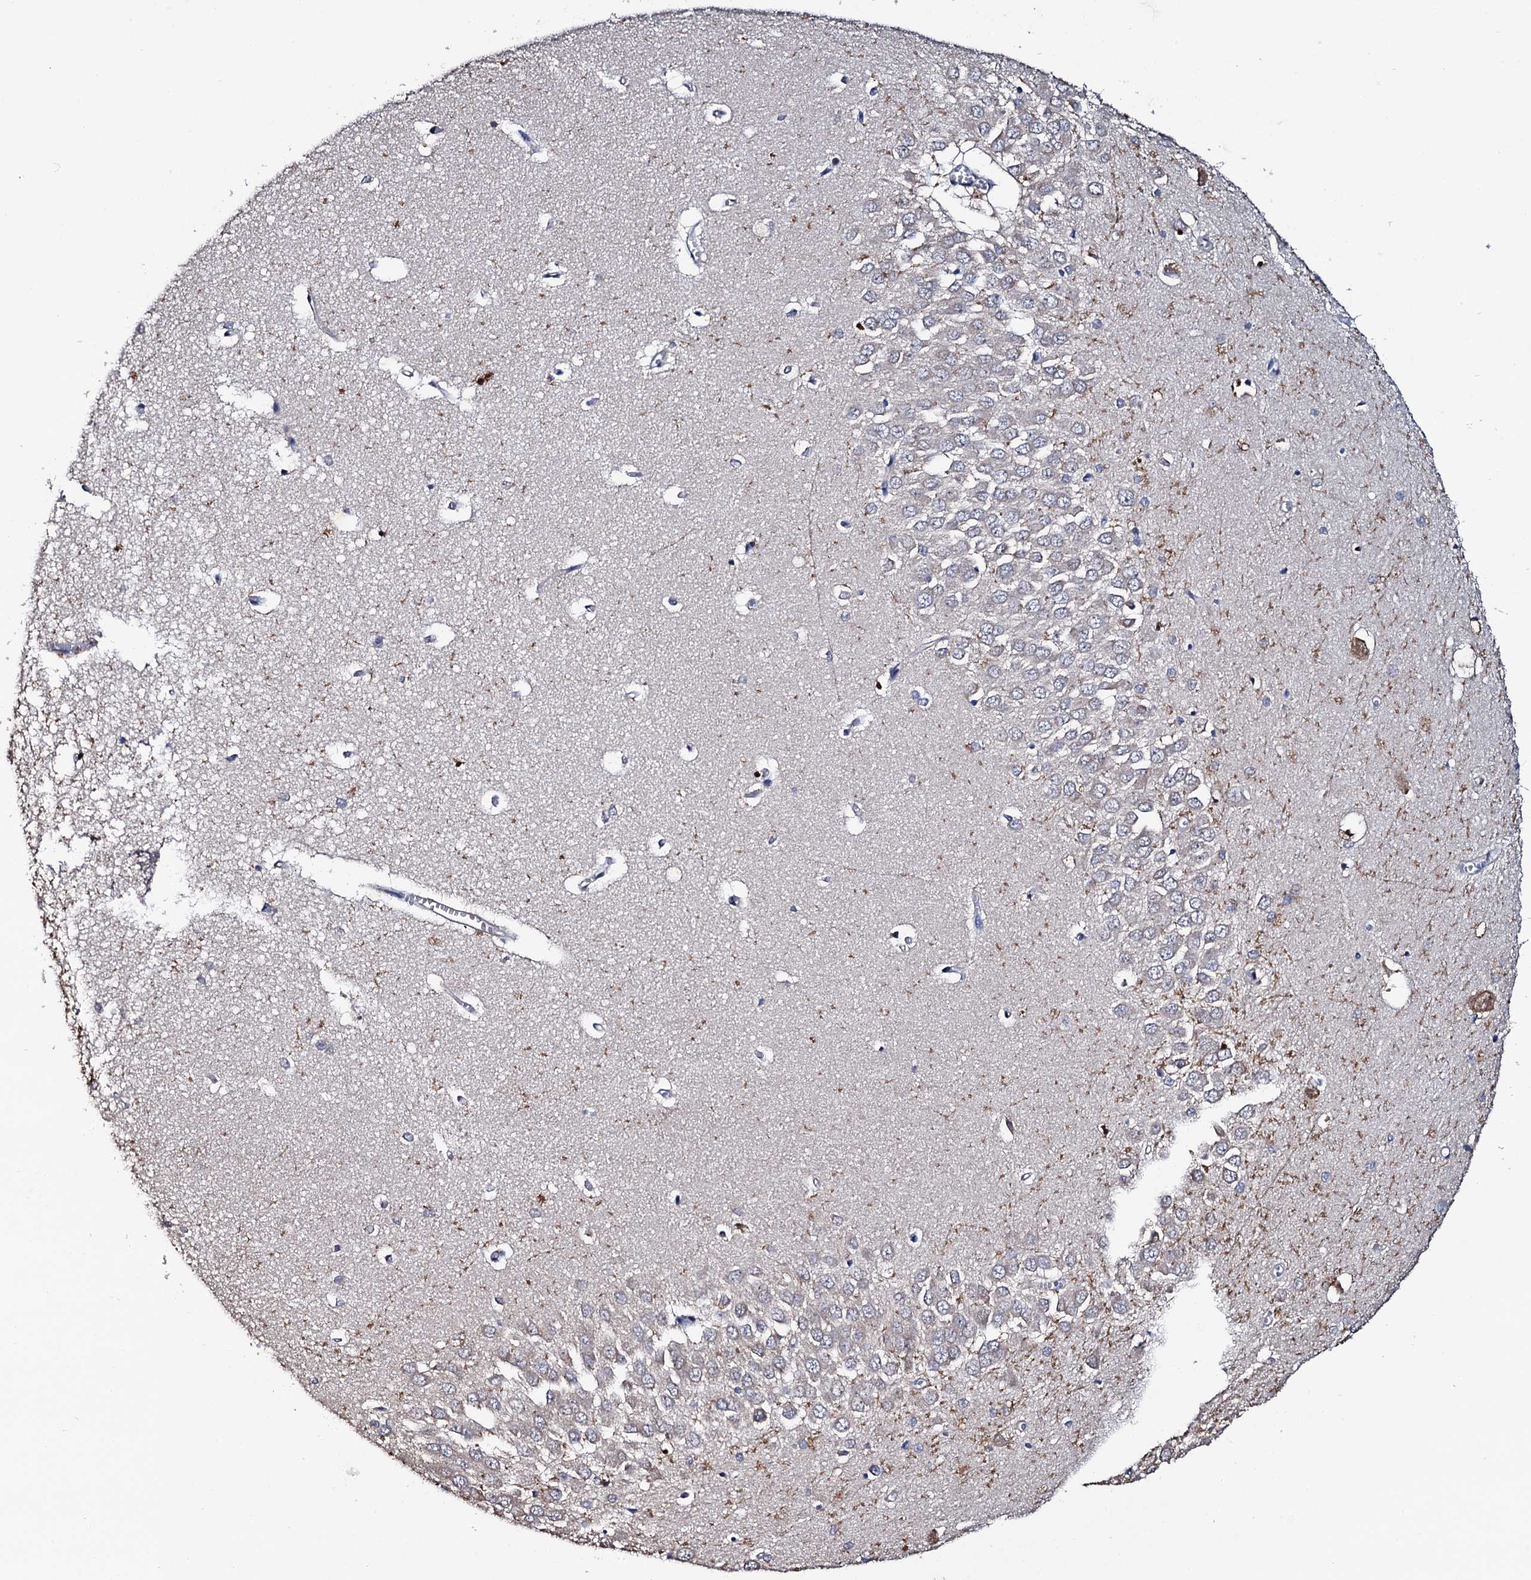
{"staining": {"intensity": "moderate", "quantity": "25%-75%", "location": "cytoplasmic/membranous,nuclear"}, "tissue": "hippocampus", "cell_type": "Glial cells", "image_type": "normal", "snomed": [{"axis": "morphology", "description": "Normal tissue, NOS"}, {"axis": "topography", "description": "Hippocampus"}], "caption": "A histopathology image of human hippocampus stained for a protein displays moderate cytoplasmic/membranous,nuclear brown staining in glial cells.", "gene": "RGS11", "patient": {"sex": "male", "age": 70}}